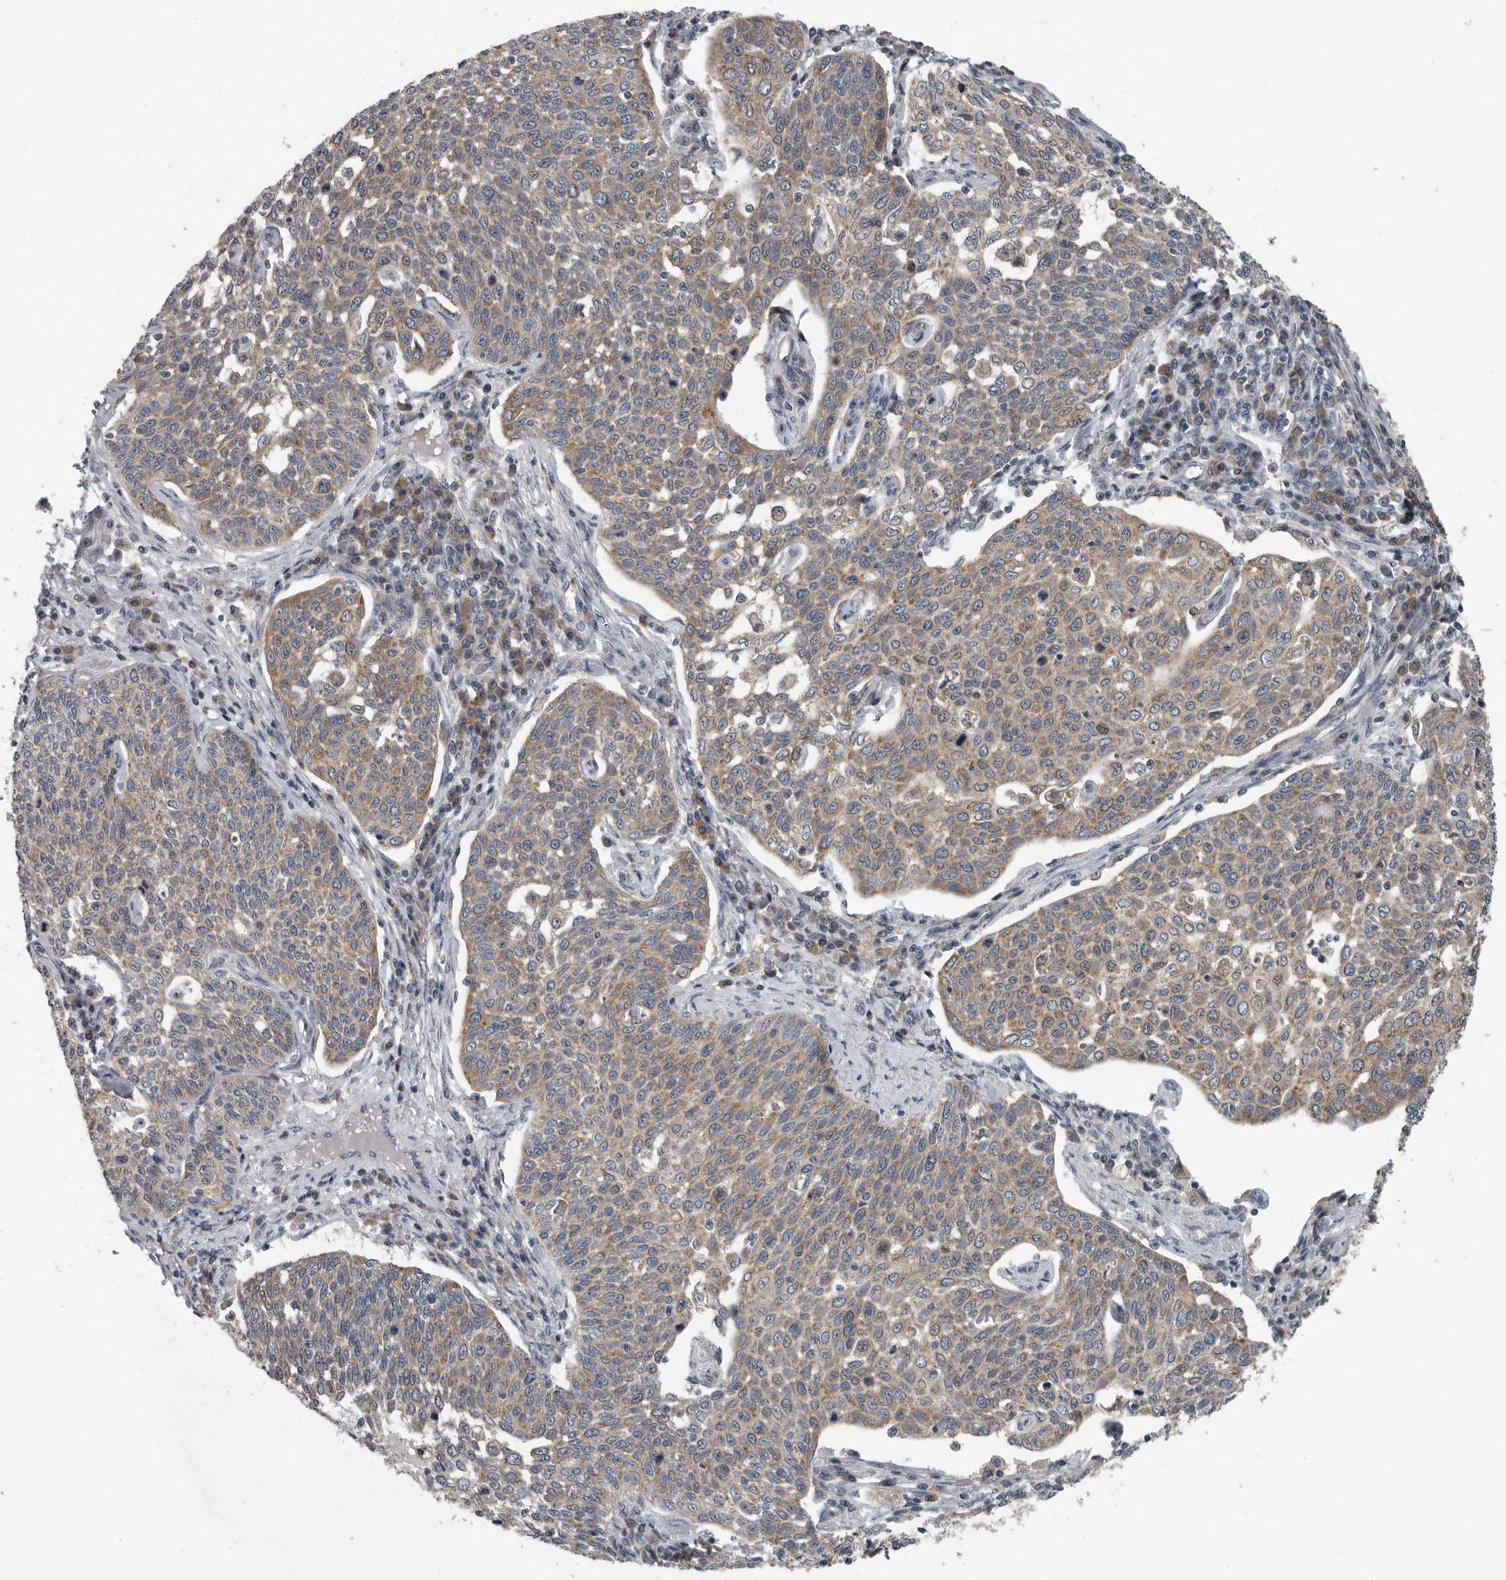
{"staining": {"intensity": "moderate", "quantity": ">75%", "location": "cytoplasmic/membranous"}, "tissue": "cervical cancer", "cell_type": "Tumor cells", "image_type": "cancer", "snomed": [{"axis": "morphology", "description": "Squamous cell carcinoma, NOS"}, {"axis": "topography", "description": "Cervix"}], "caption": "Immunohistochemical staining of human squamous cell carcinoma (cervical) demonstrates medium levels of moderate cytoplasmic/membranous protein expression in about >75% of tumor cells.", "gene": "TMEM199", "patient": {"sex": "female", "age": 34}}